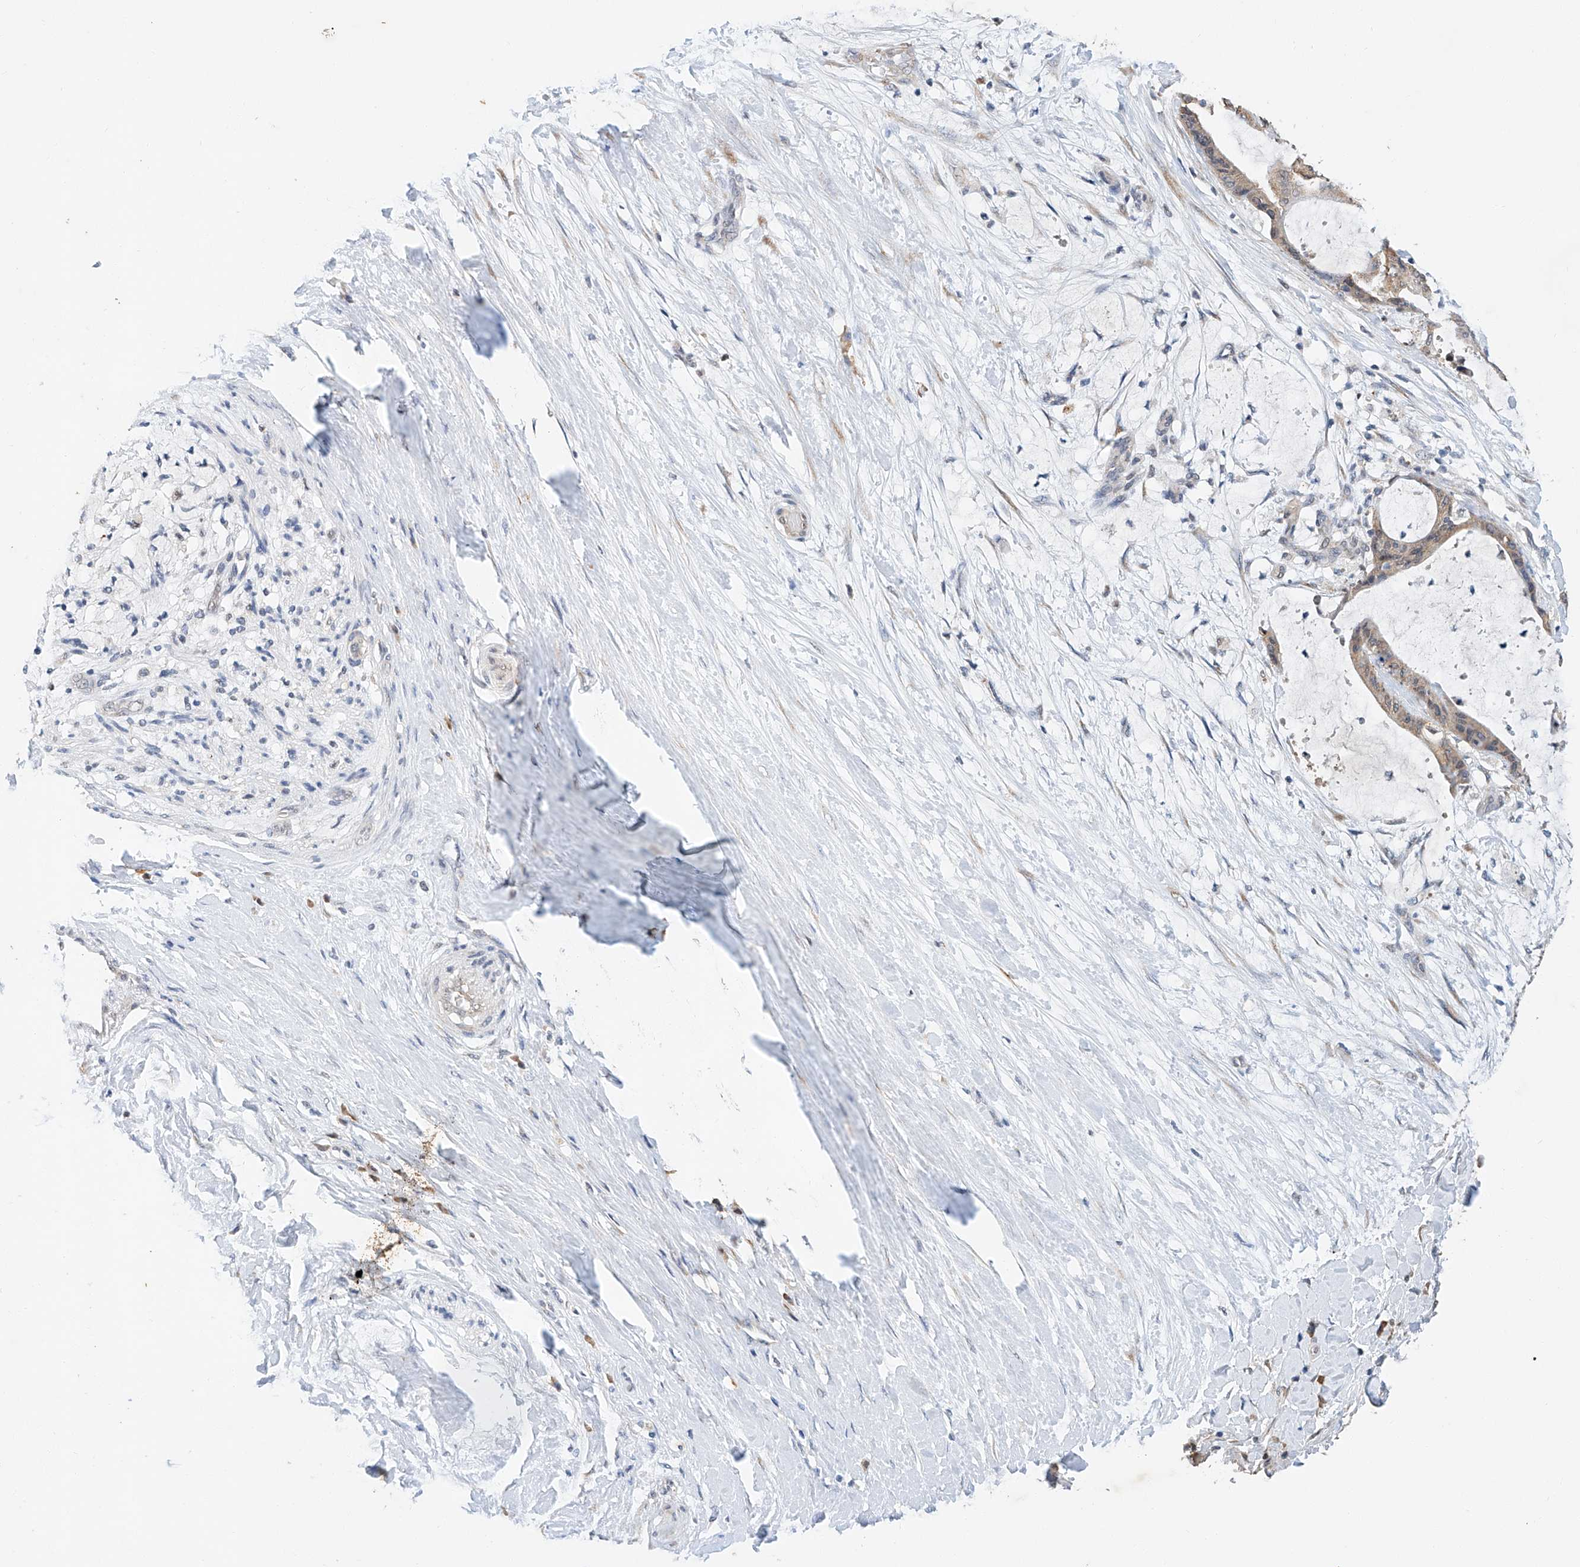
{"staining": {"intensity": "negative", "quantity": "none", "location": "none"}, "tissue": "liver cancer", "cell_type": "Tumor cells", "image_type": "cancer", "snomed": [{"axis": "morphology", "description": "Cholangiocarcinoma"}, {"axis": "topography", "description": "Liver"}], "caption": "Immunohistochemical staining of human liver cholangiocarcinoma exhibits no significant staining in tumor cells. (Stains: DAB IHC with hematoxylin counter stain, Microscopy: brightfield microscopy at high magnification).", "gene": "CTDP1", "patient": {"sex": "female", "age": 73}}